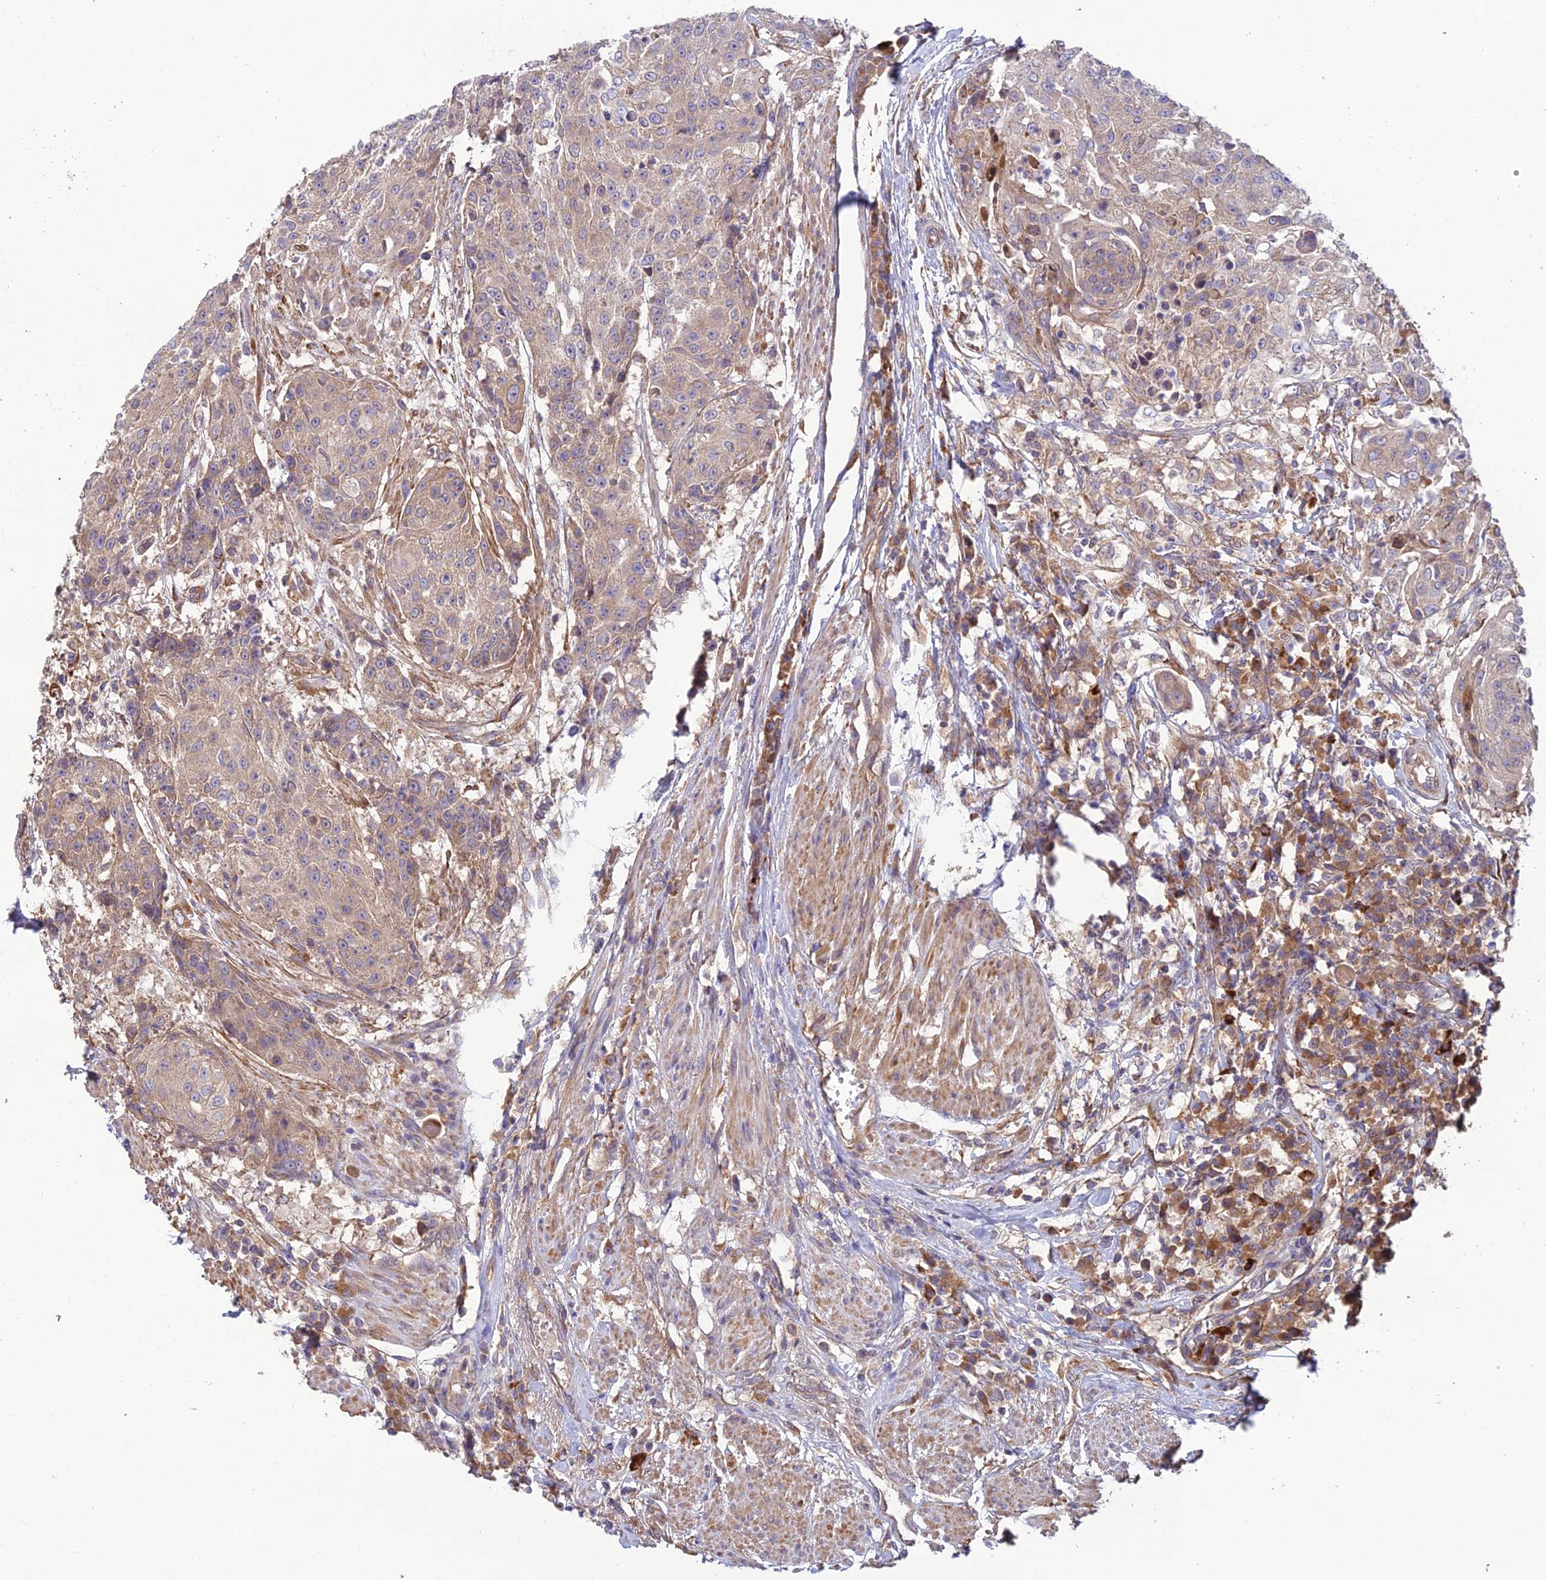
{"staining": {"intensity": "weak", "quantity": ">75%", "location": "cytoplasmic/membranous"}, "tissue": "urothelial cancer", "cell_type": "Tumor cells", "image_type": "cancer", "snomed": [{"axis": "morphology", "description": "Urothelial carcinoma, High grade"}, {"axis": "topography", "description": "Urinary bladder"}], "caption": "Immunohistochemistry staining of high-grade urothelial carcinoma, which reveals low levels of weak cytoplasmic/membranous expression in about >75% of tumor cells indicating weak cytoplasmic/membranous protein staining. The staining was performed using DAB (3,3'-diaminobenzidine) (brown) for protein detection and nuclei were counterstained in hematoxylin (blue).", "gene": "MRNIP", "patient": {"sex": "female", "age": 63}}